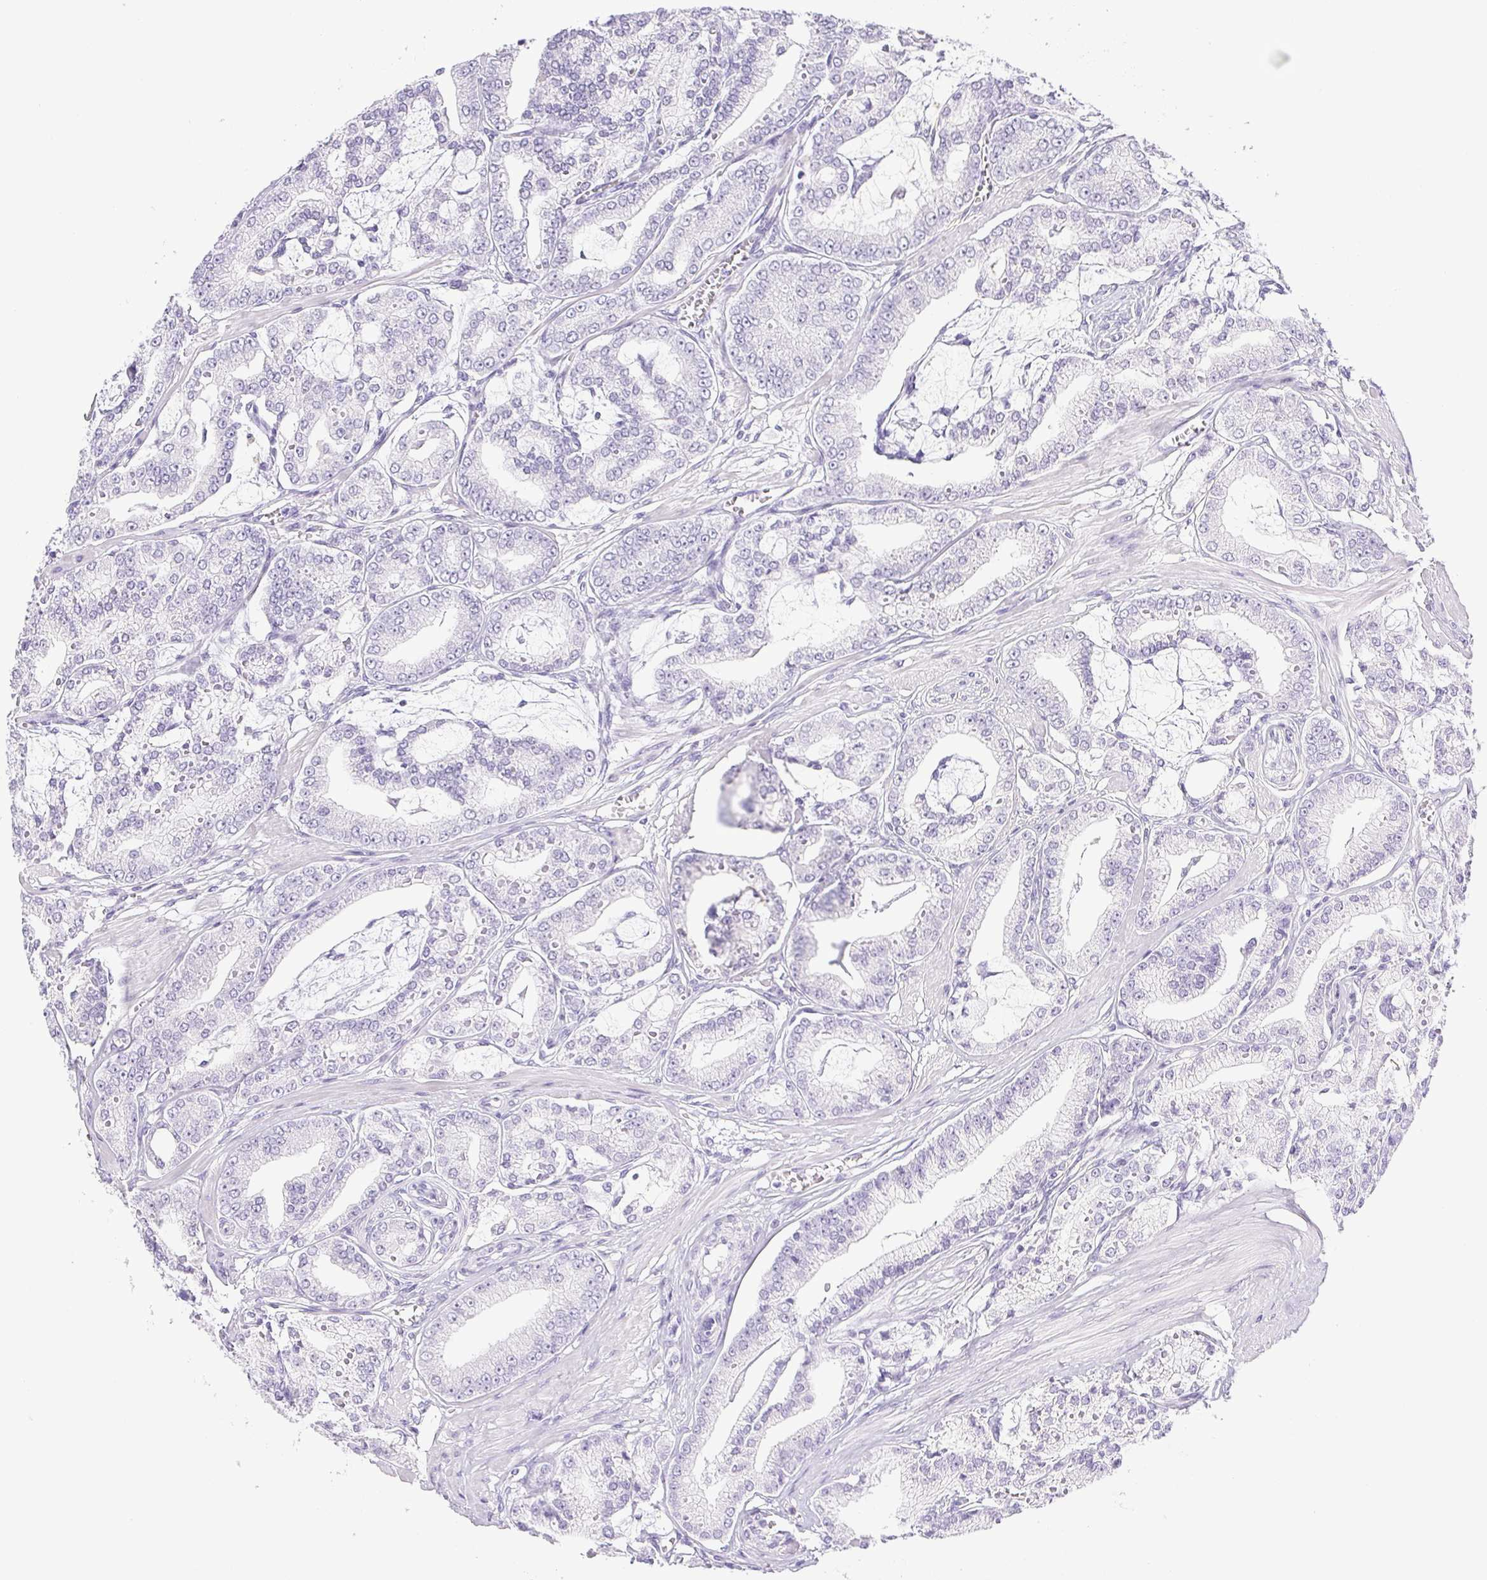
{"staining": {"intensity": "negative", "quantity": "none", "location": "none"}, "tissue": "prostate cancer", "cell_type": "Tumor cells", "image_type": "cancer", "snomed": [{"axis": "morphology", "description": "Adenocarcinoma, High grade"}, {"axis": "topography", "description": "Prostate"}], "caption": "Tumor cells show no significant protein positivity in prostate cancer (adenocarcinoma (high-grade)).", "gene": "HLA-G", "patient": {"sex": "male", "age": 71}}